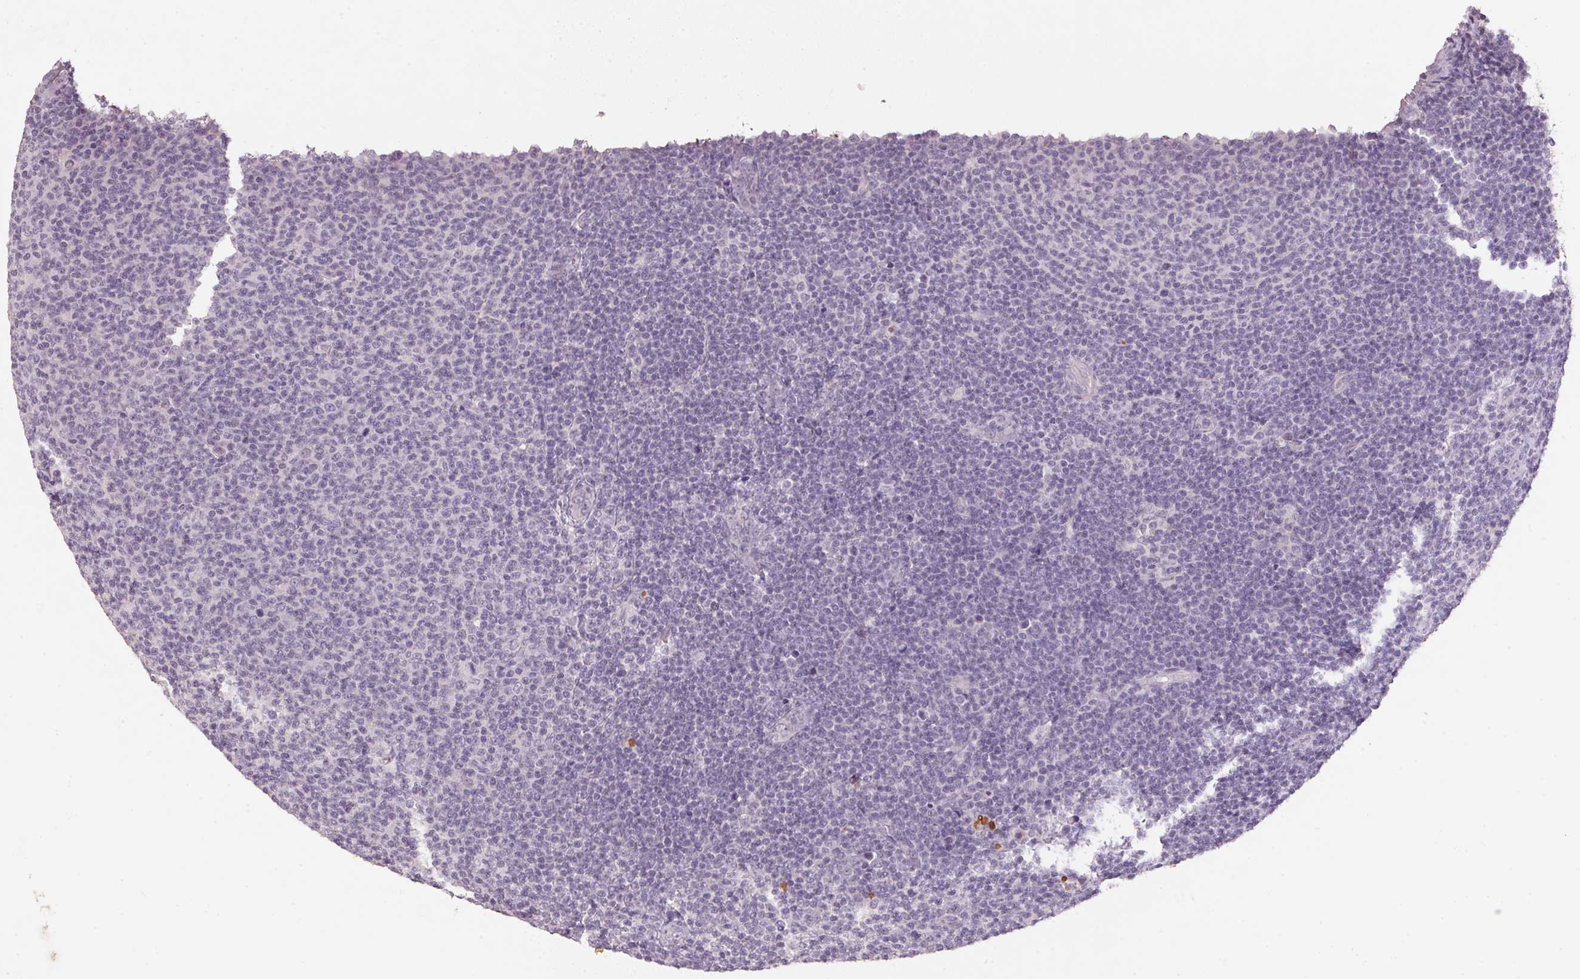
{"staining": {"intensity": "negative", "quantity": "none", "location": "none"}, "tissue": "lymphoma", "cell_type": "Tumor cells", "image_type": "cancer", "snomed": [{"axis": "morphology", "description": "Malignant lymphoma, non-Hodgkin's type, Low grade"}, {"axis": "topography", "description": "Lymph node"}], "caption": "This is a photomicrograph of immunohistochemistry (IHC) staining of lymphoma, which shows no staining in tumor cells. The staining is performed using DAB brown chromogen with nuclei counter-stained in using hematoxylin.", "gene": "CXCL5", "patient": {"sex": "male", "age": 66}}